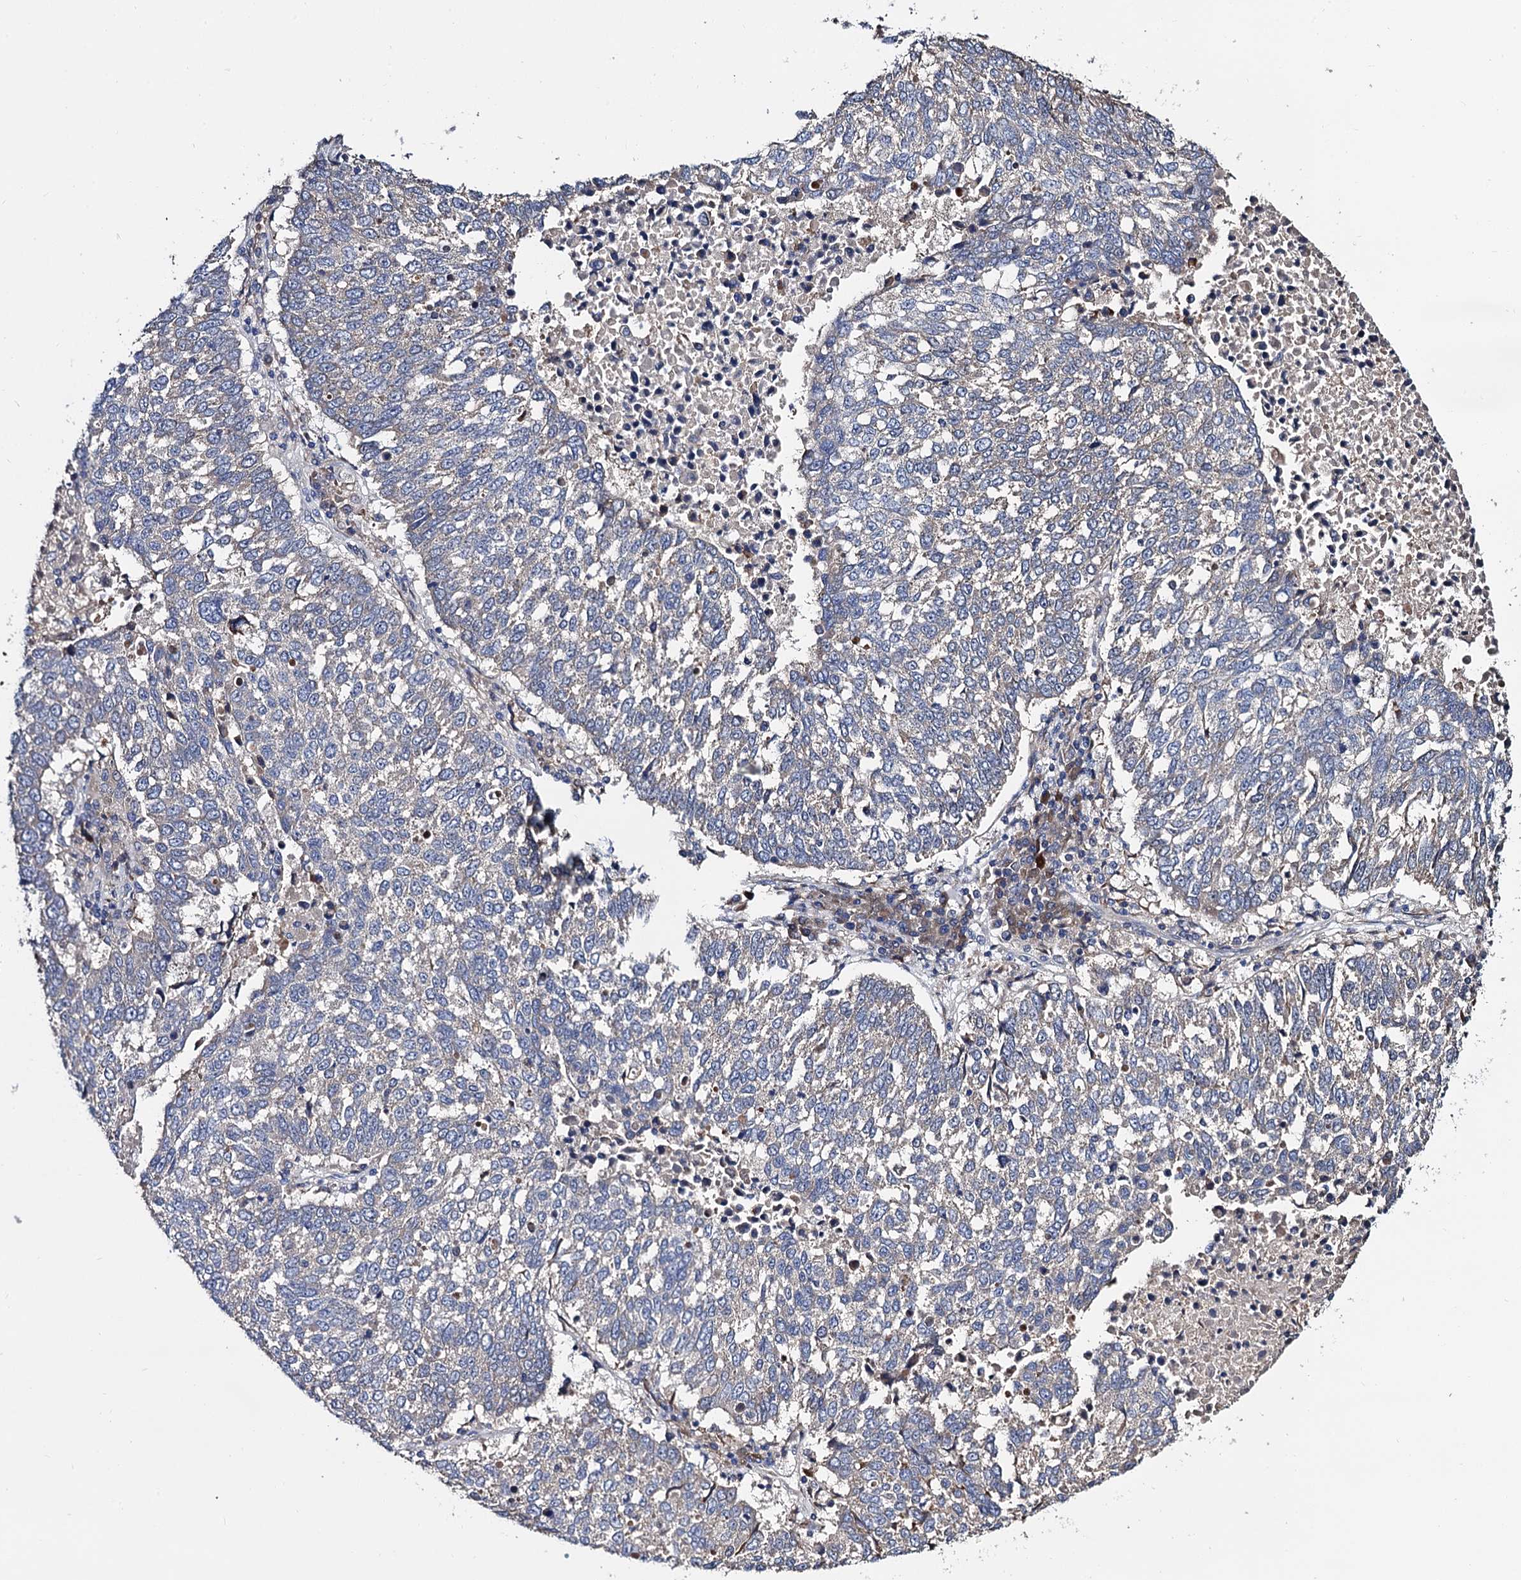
{"staining": {"intensity": "negative", "quantity": "none", "location": "none"}, "tissue": "lung cancer", "cell_type": "Tumor cells", "image_type": "cancer", "snomed": [{"axis": "morphology", "description": "Squamous cell carcinoma, NOS"}, {"axis": "topography", "description": "Lung"}], "caption": "Immunohistochemistry (IHC) photomicrograph of squamous cell carcinoma (lung) stained for a protein (brown), which displays no positivity in tumor cells.", "gene": "TRMT112", "patient": {"sex": "male", "age": 73}}